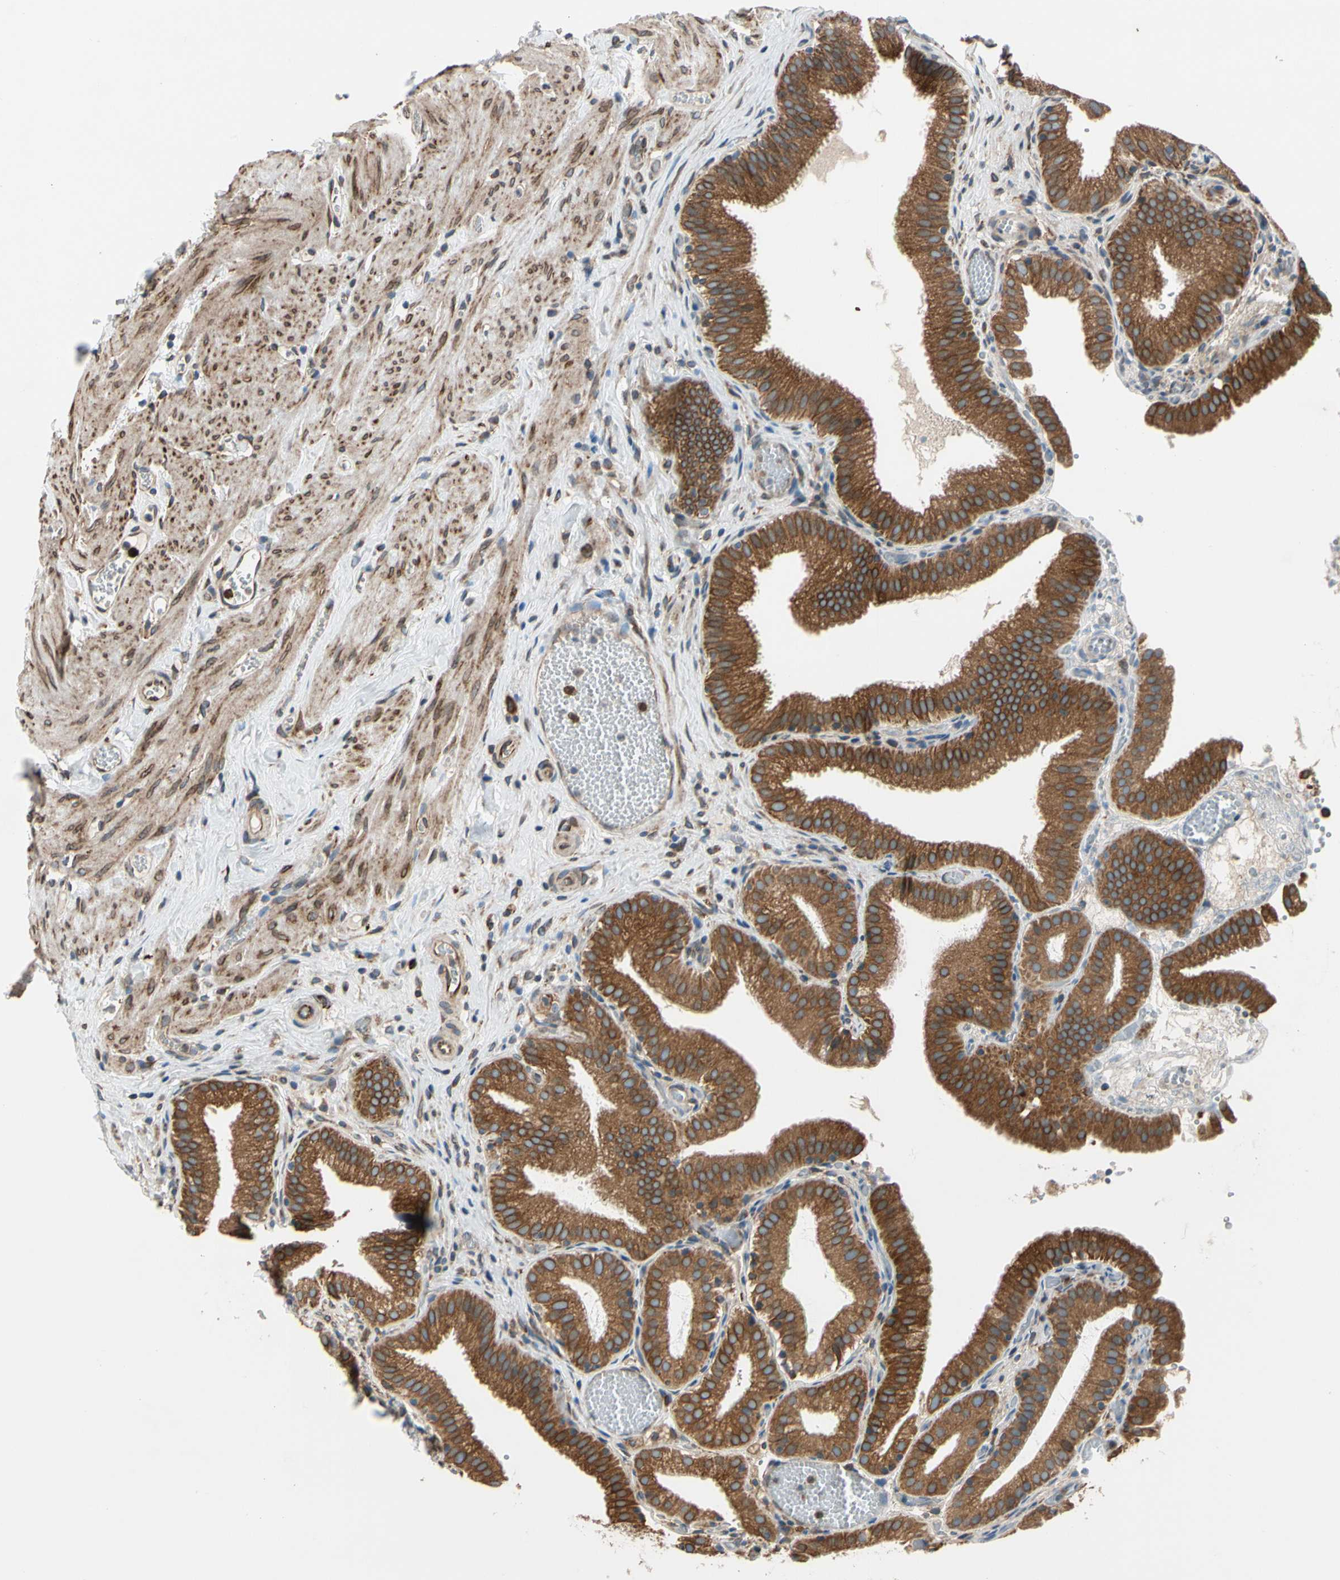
{"staining": {"intensity": "strong", "quantity": ">75%", "location": "cytoplasmic/membranous"}, "tissue": "gallbladder", "cell_type": "Glandular cells", "image_type": "normal", "snomed": [{"axis": "morphology", "description": "Normal tissue, NOS"}, {"axis": "topography", "description": "Gallbladder"}], "caption": "DAB immunohistochemical staining of benign gallbladder exhibits strong cytoplasmic/membranous protein expression in about >75% of glandular cells. (Stains: DAB in brown, nuclei in blue, Microscopy: brightfield microscopy at high magnification).", "gene": "CLCC1", "patient": {"sex": "male", "age": 54}}